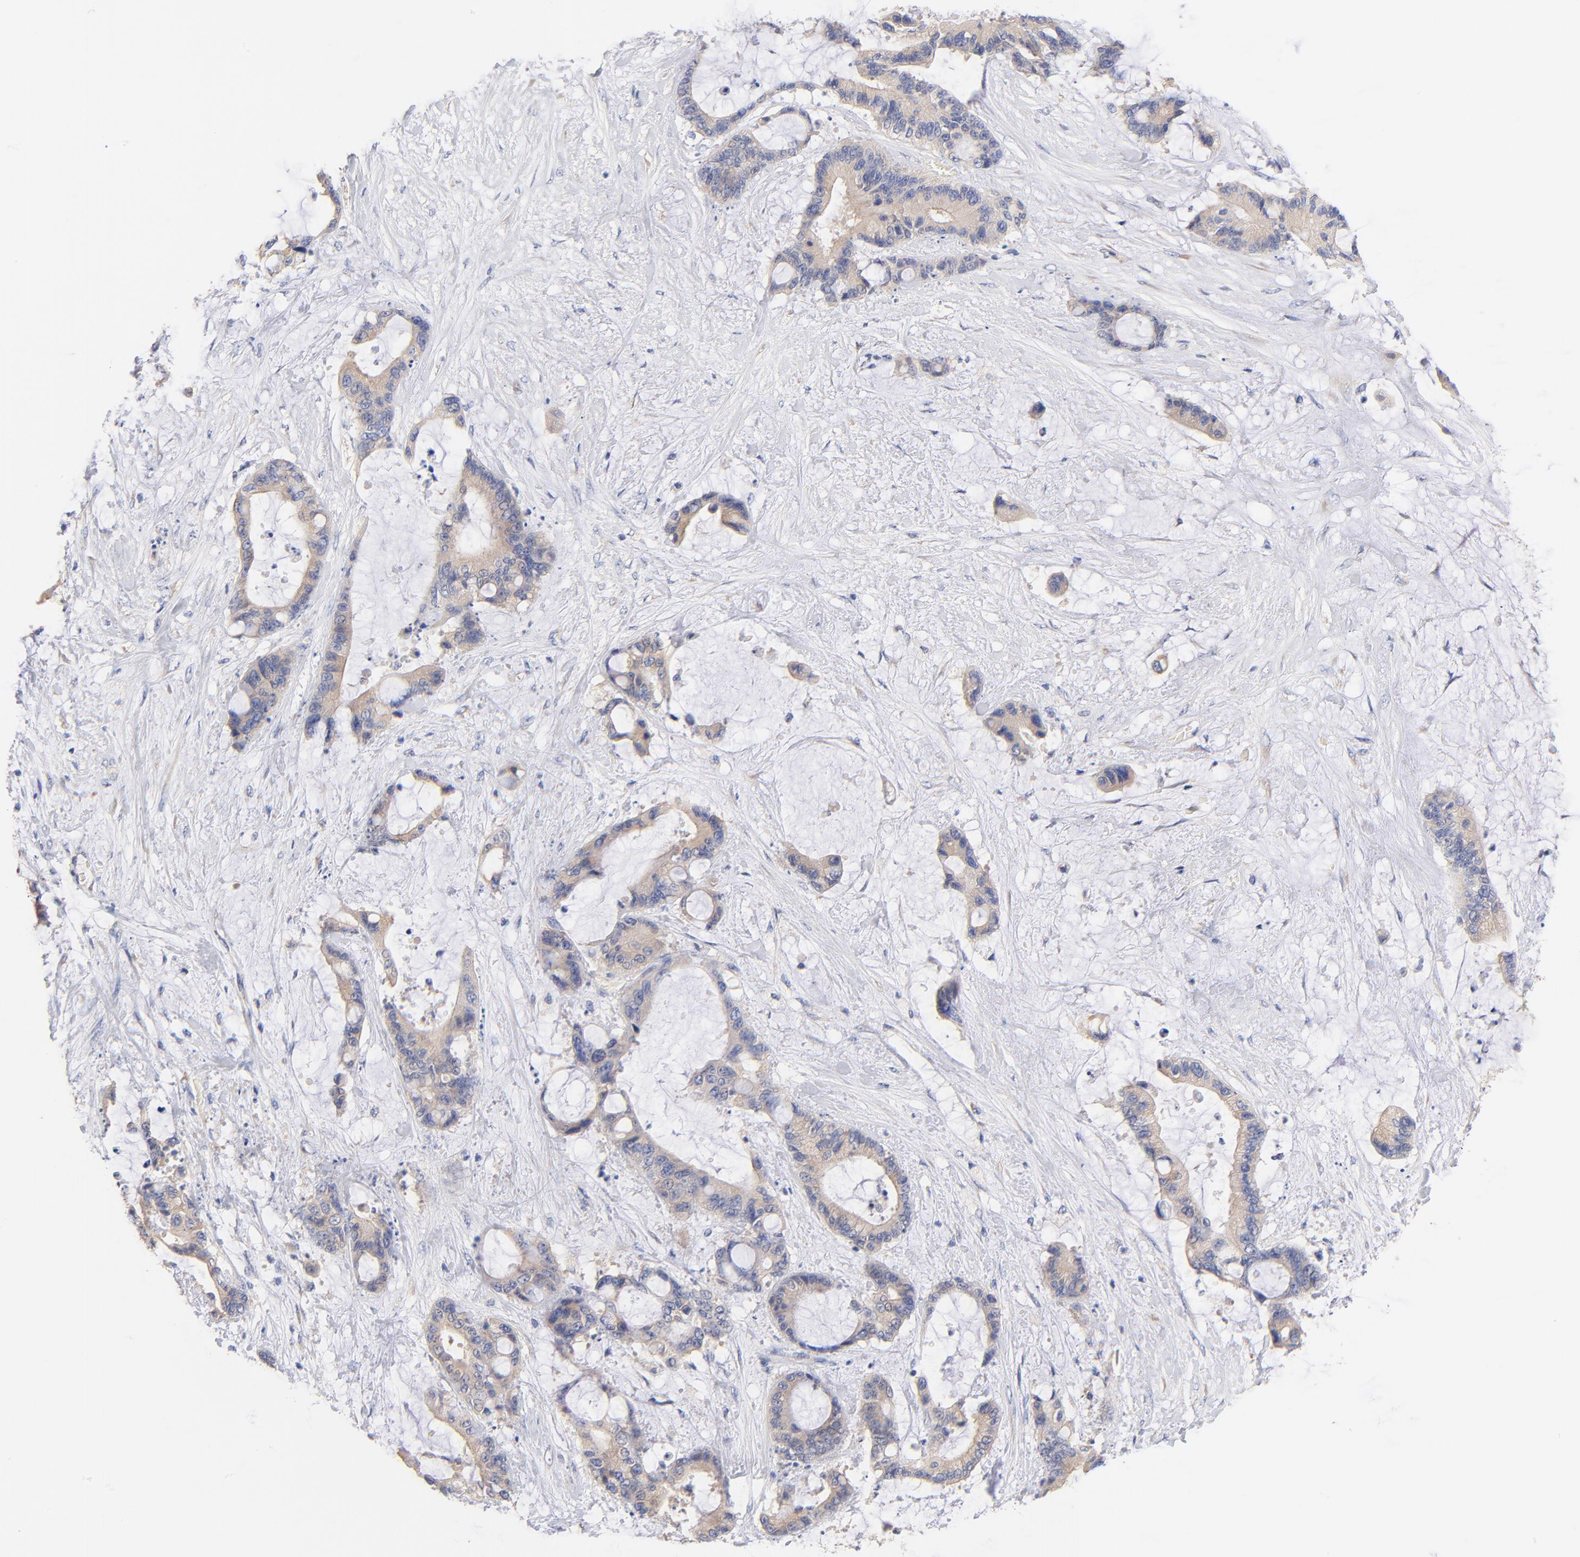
{"staining": {"intensity": "weak", "quantity": ">75%", "location": "cytoplasmic/membranous"}, "tissue": "liver cancer", "cell_type": "Tumor cells", "image_type": "cancer", "snomed": [{"axis": "morphology", "description": "Cholangiocarcinoma"}, {"axis": "topography", "description": "Liver"}], "caption": "Immunohistochemistry of human liver cancer displays low levels of weak cytoplasmic/membranous expression in approximately >75% of tumor cells.", "gene": "TNFRSF13C", "patient": {"sex": "female", "age": 73}}